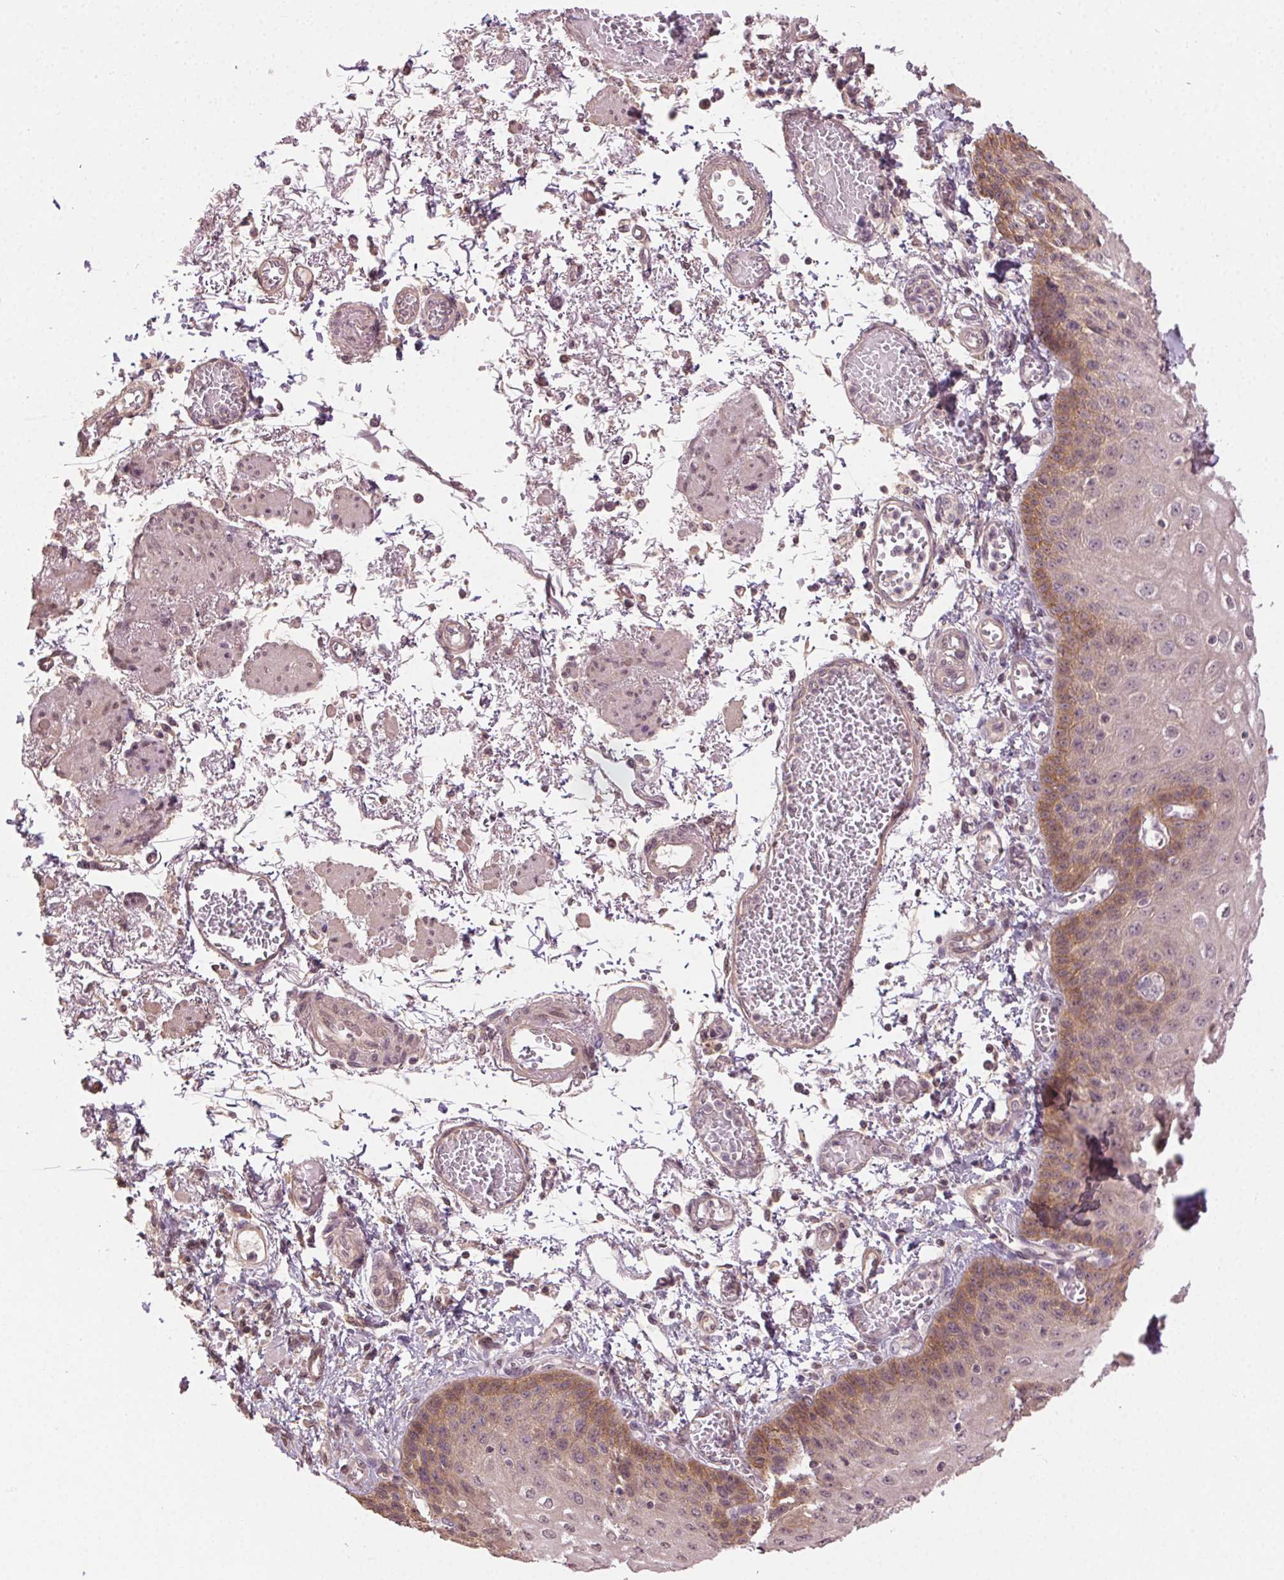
{"staining": {"intensity": "weak", "quantity": "25%-75%", "location": "cytoplasmic/membranous"}, "tissue": "esophagus", "cell_type": "Squamous epithelial cells", "image_type": "normal", "snomed": [{"axis": "morphology", "description": "Normal tissue, NOS"}, {"axis": "morphology", "description": "Adenocarcinoma, NOS"}, {"axis": "topography", "description": "Esophagus"}], "caption": "A micrograph of esophagus stained for a protein demonstrates weak cytoplasmic/membranous brown staining in squamous epithelial cells. Immunohistochemistry stains the protein of interest in brown and the nuclei are stained blue.", "gene": "ATP1B3", "patient": {"sex": "male", "age": 81}}